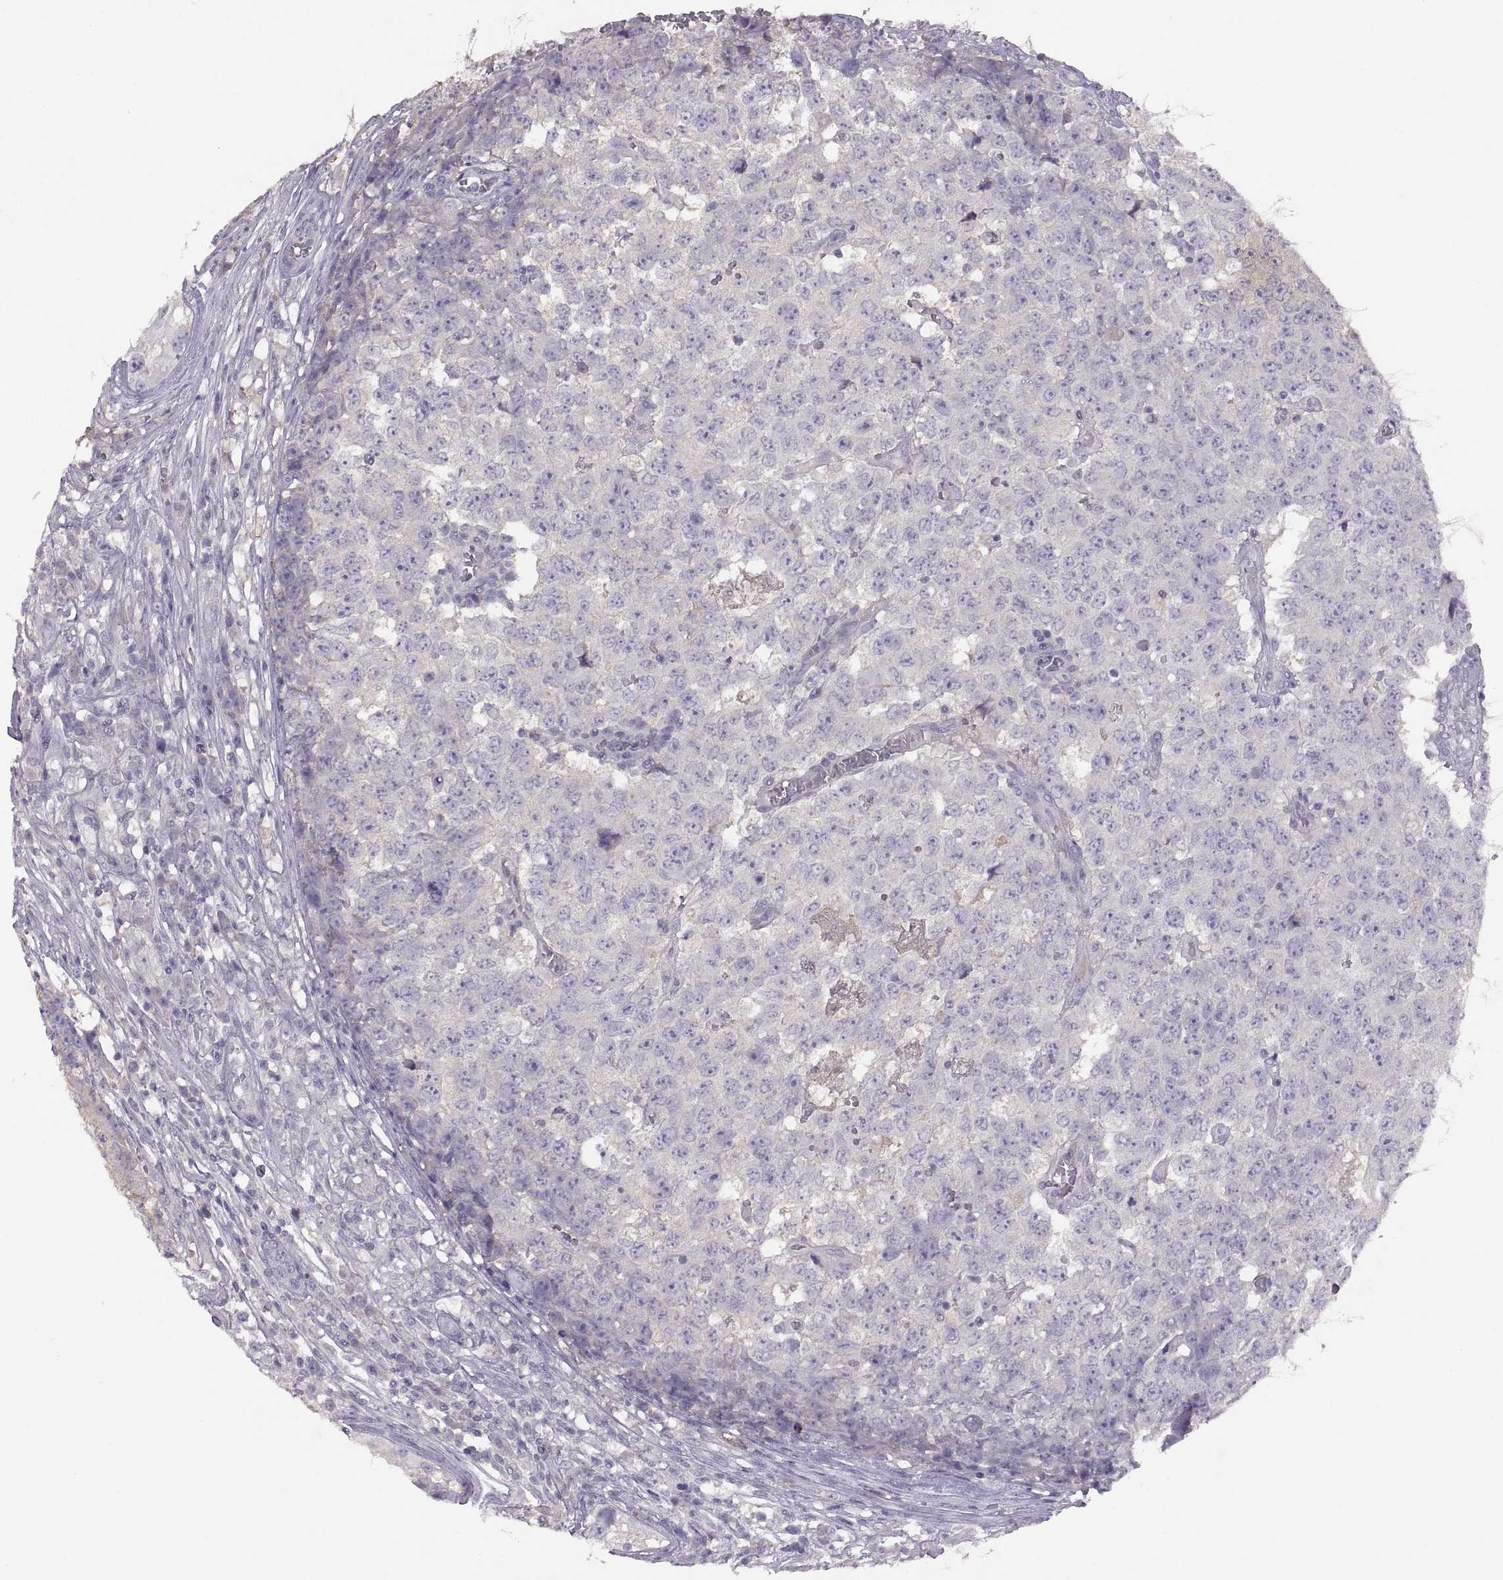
{"staining": {"intensity": "negative", "quantity": "none", "location": "none"}, "tissue": "testis cancer", "cell_type": "Tumor cells", "image_type": "cancer", "snomed": [{"axis": "morphology", "description": "Carcinoma, Embryonal, NOS"}, {"axis": "topography", "description": "Testis"}], "caption": "IHC image of testis cancer stained for a protein (brown), which shows no positivity in tumor cells.", "gene": "TBX19", "patient": {"sex": "male", "age": 23}}